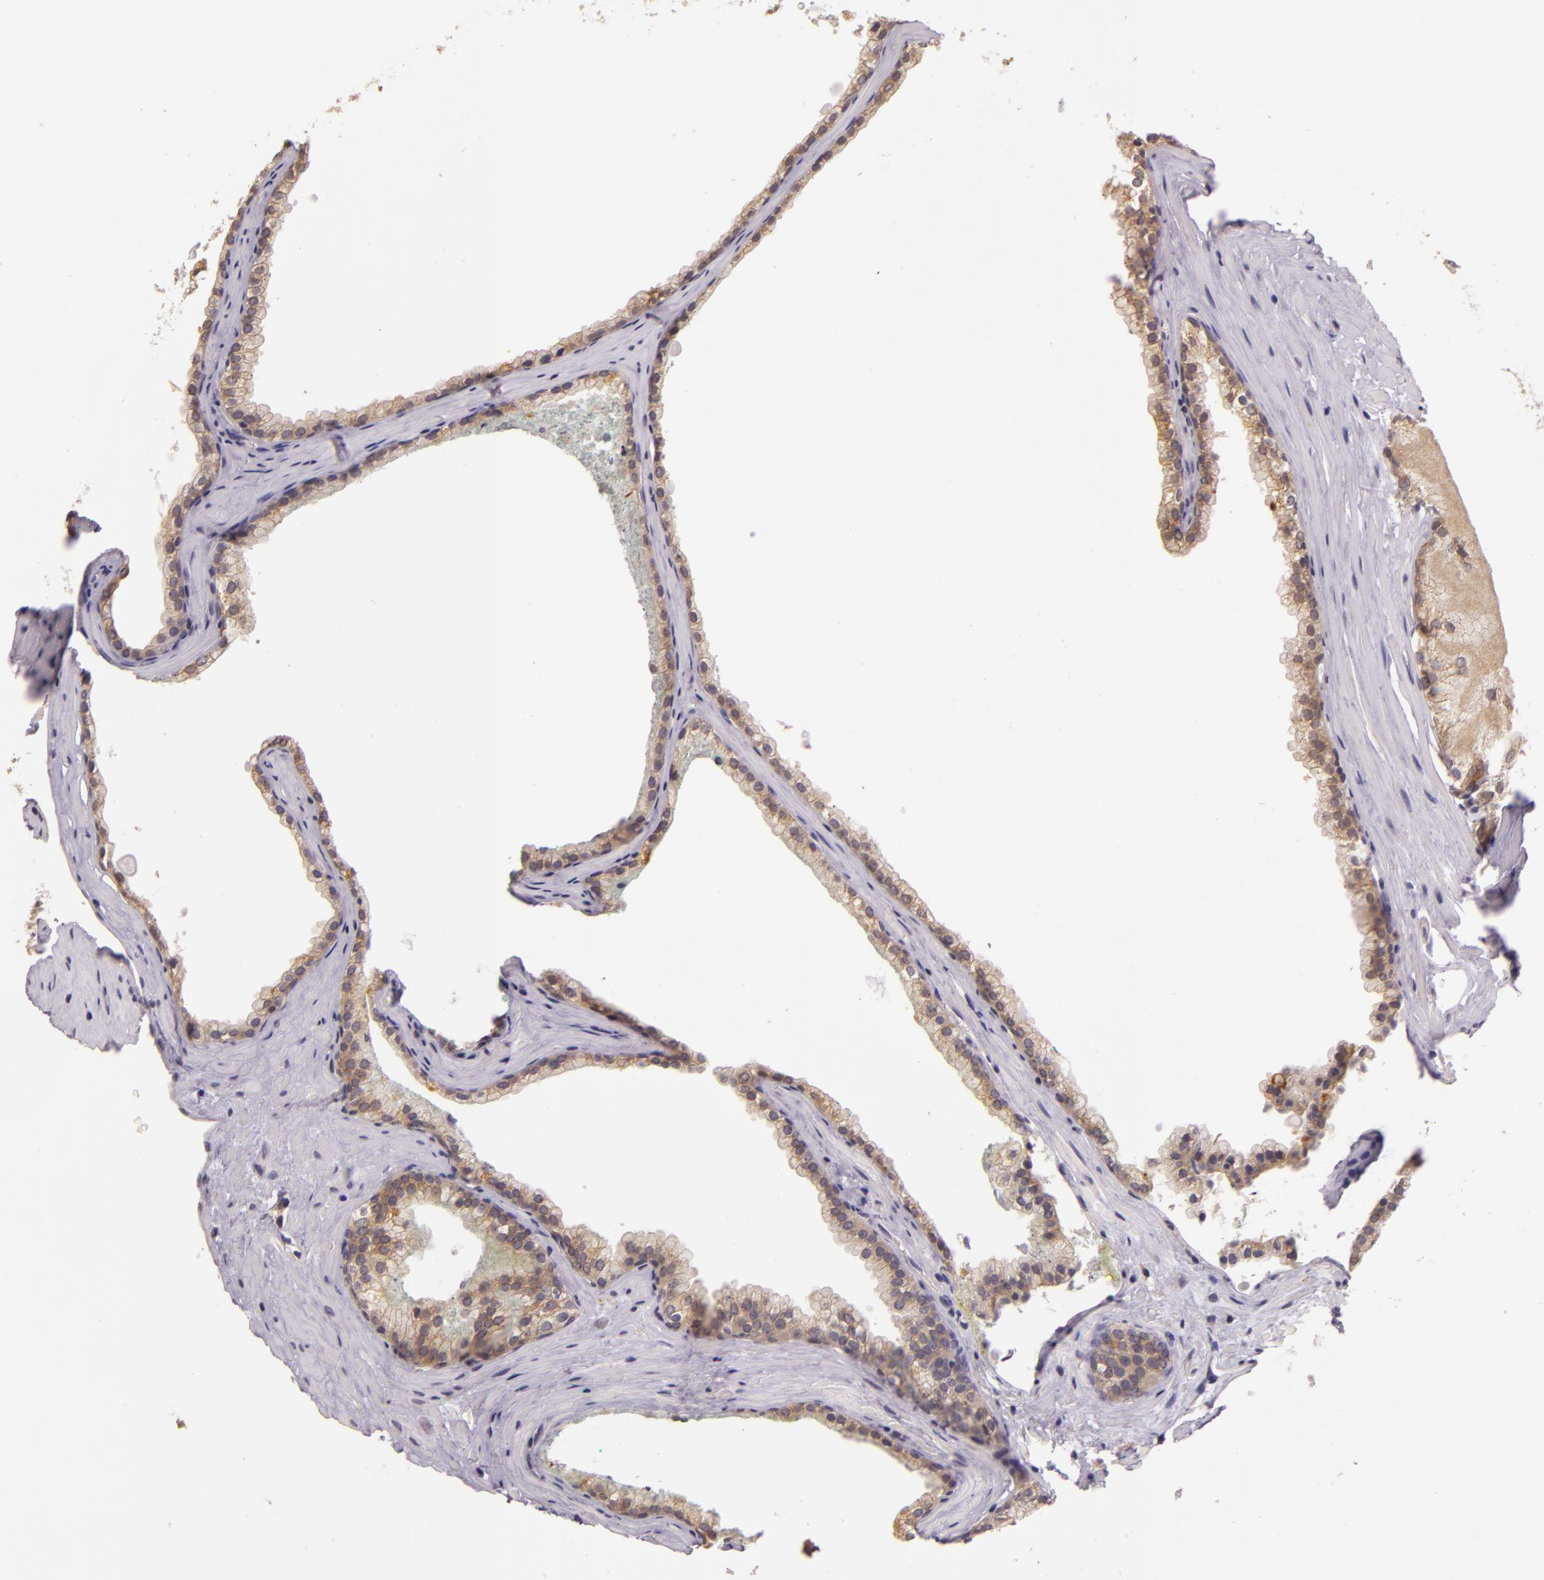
{"staining": {"intensity": "moderate", "quantity": ">75%", "location": "cytoplasmic/membranous"}, "tissue": "prostate cancer", "cell_type": "Tumor cells", "image_type": "cancer", "snomed": [{"axis": "morphology", "description": "Adenocarcinoma, Medium grade"}, {"axis": "topography", "description": "Prostate"}], "caption": "Brown immunohistochemical staining in human medium-grade adenocarcinoma (prostate) shows moderate cytoplasmic/membranous expression in about >75% of tumor cells.", "gene": "ARMH4", "patient": {"sex": "male", "age": 72}}